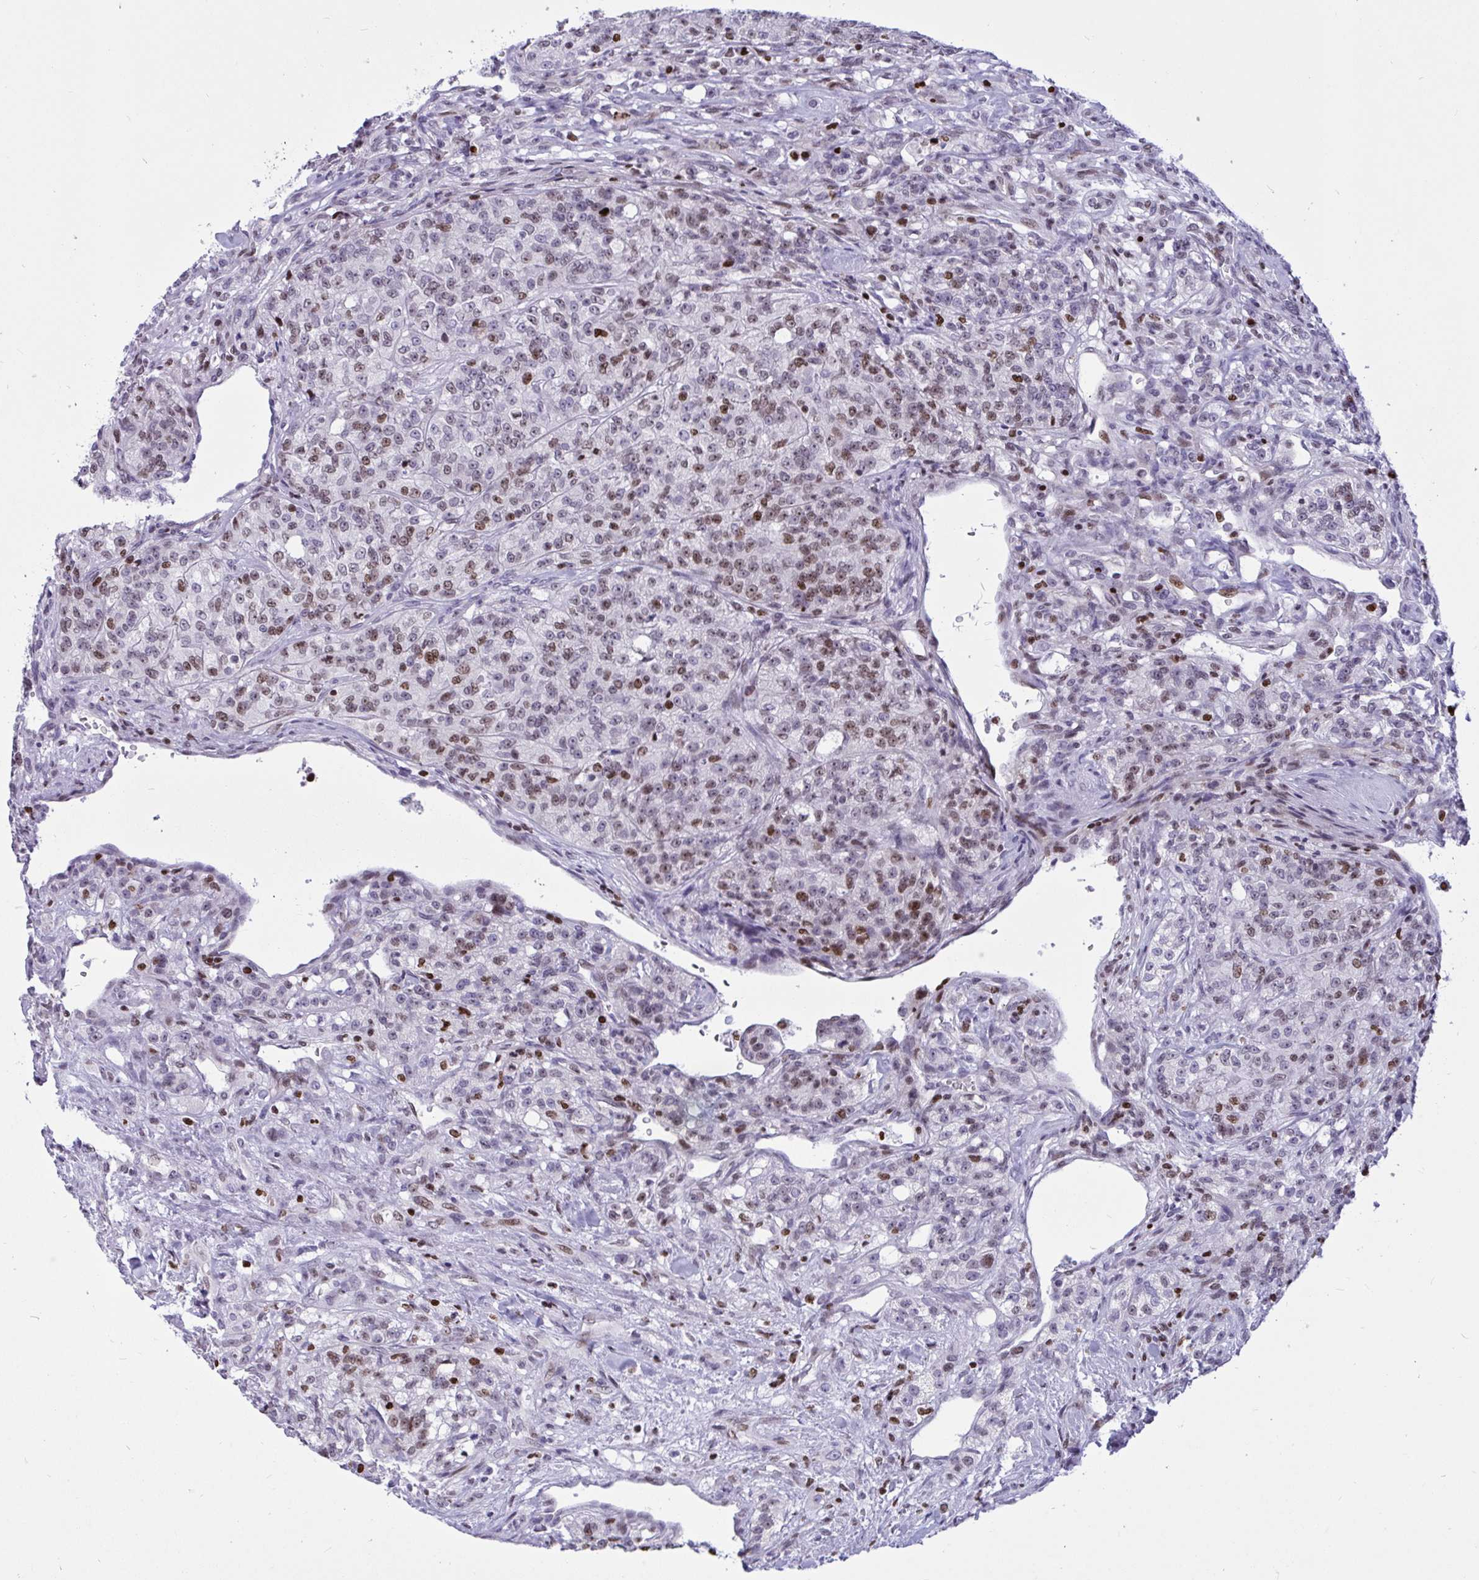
{"staining": {"intensity": "weak", "quantity": "25%-75%", "location": "nuclear"}, "tissue": "renal cancer", "cell_type": "Tumor cells", "image_type": "cancer", "snomed": [{"axis": "morphology", "description": "Adenocarcinoma, NOS"}, {"axis": "topography", "description": "Kidney"}], "caption": "About 25%-75% of tumor cells in renal cancer exhibit weak nuclear protein staining as visualized by brown immunohistochemical staining.", "gene": "HMGB2", "patient": {"sex": "female", "age": 63}}